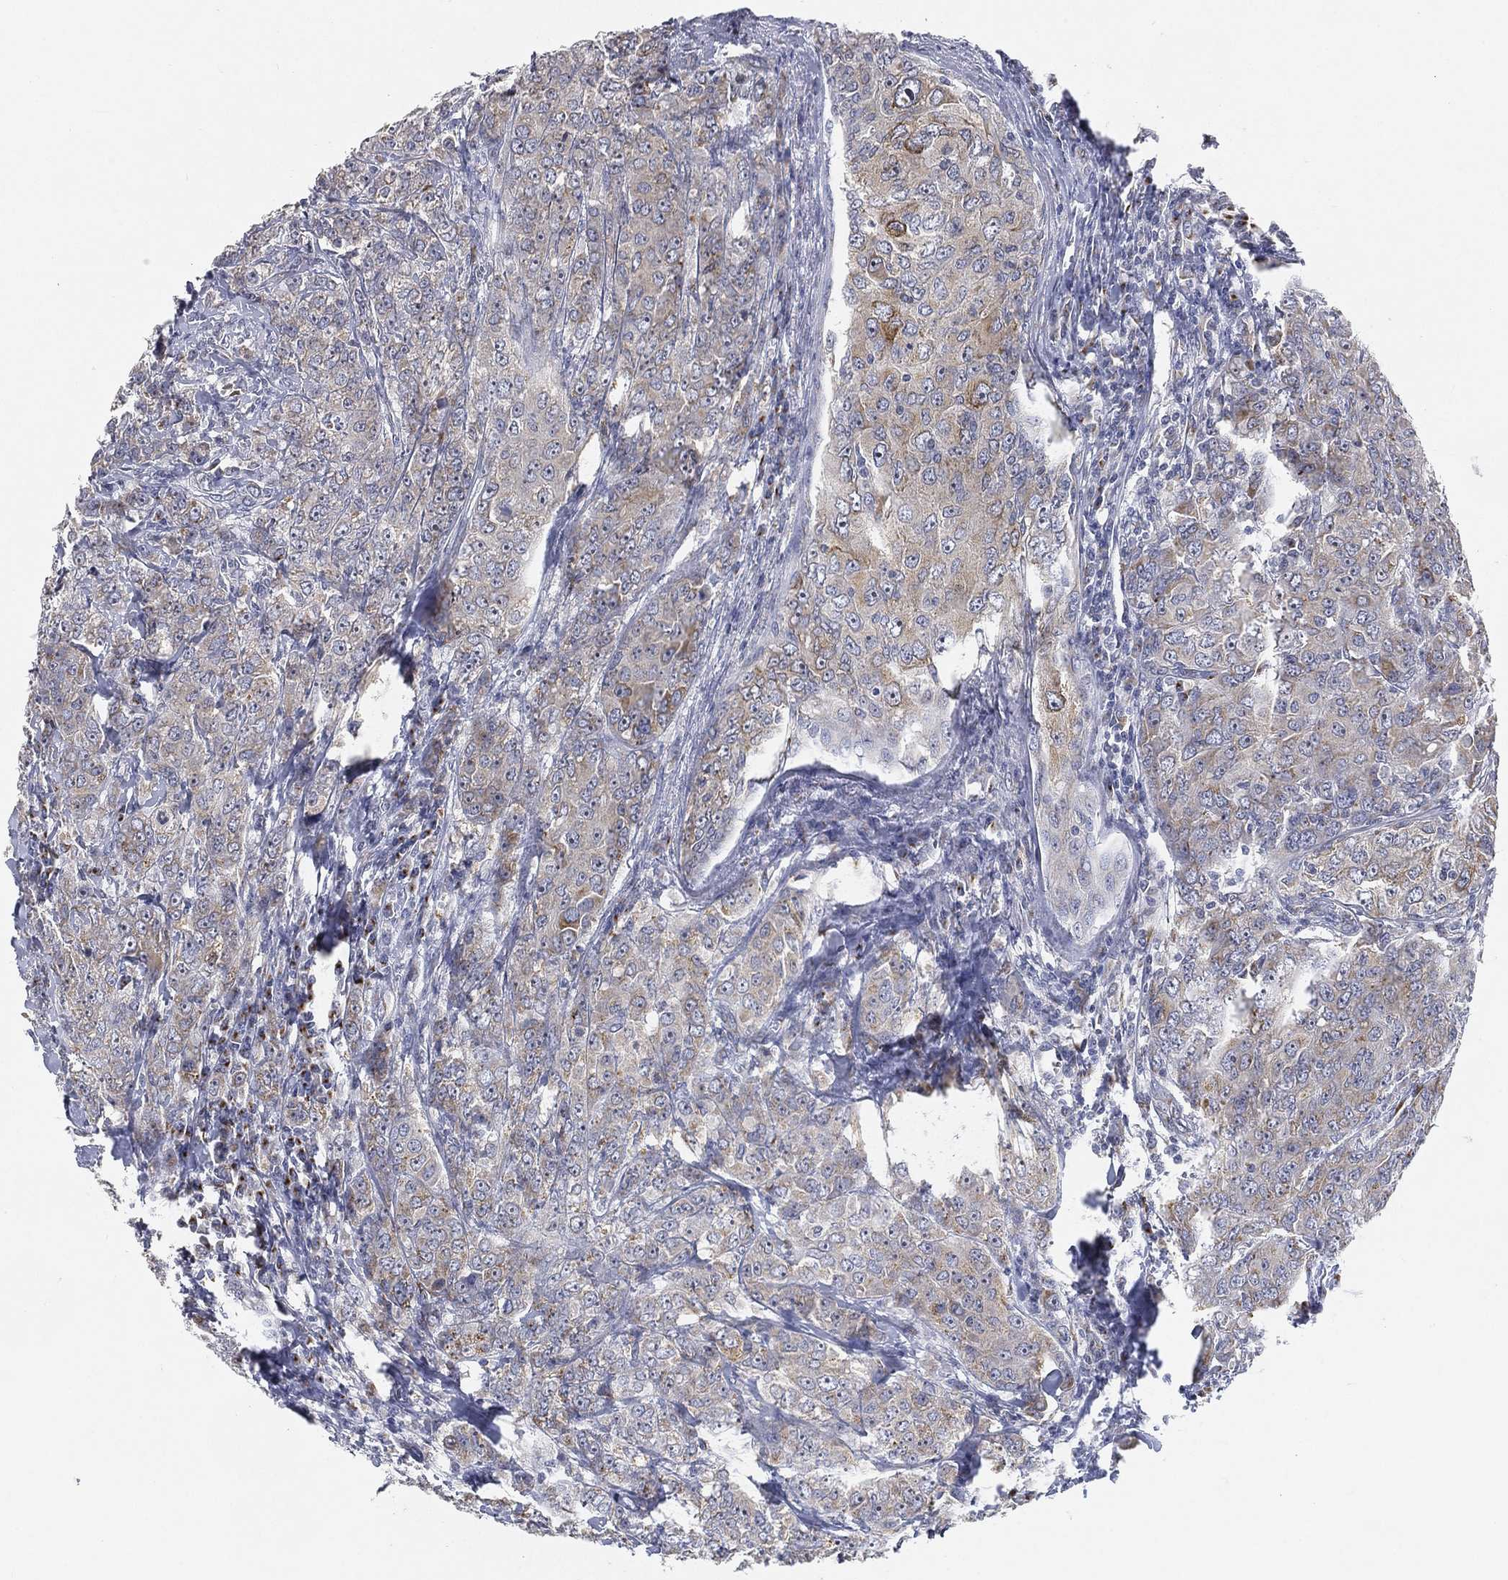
{"staining": {"intensity": "moderate", "quantity": "<25%", "location": "cytoplasmic/membranous"}, "tissue": "breast cancer", "cell_type": "Tumor cells", "image_type": "cancer", "snomed": [{"axis": "morphology", "description": "Duct carcinoma"}, {"axis": "topography", "description": "Breast"}], "caption": "About <25% of tumor cells in breast cancer (infiltrating ductal carcinoma) demonstrate moderate cytoplasmic/membranous protein staining as visualized by brown immunohistochemical staining.", "gene": "TICAM1", "patient": {"sex": "female", "age": 43}}